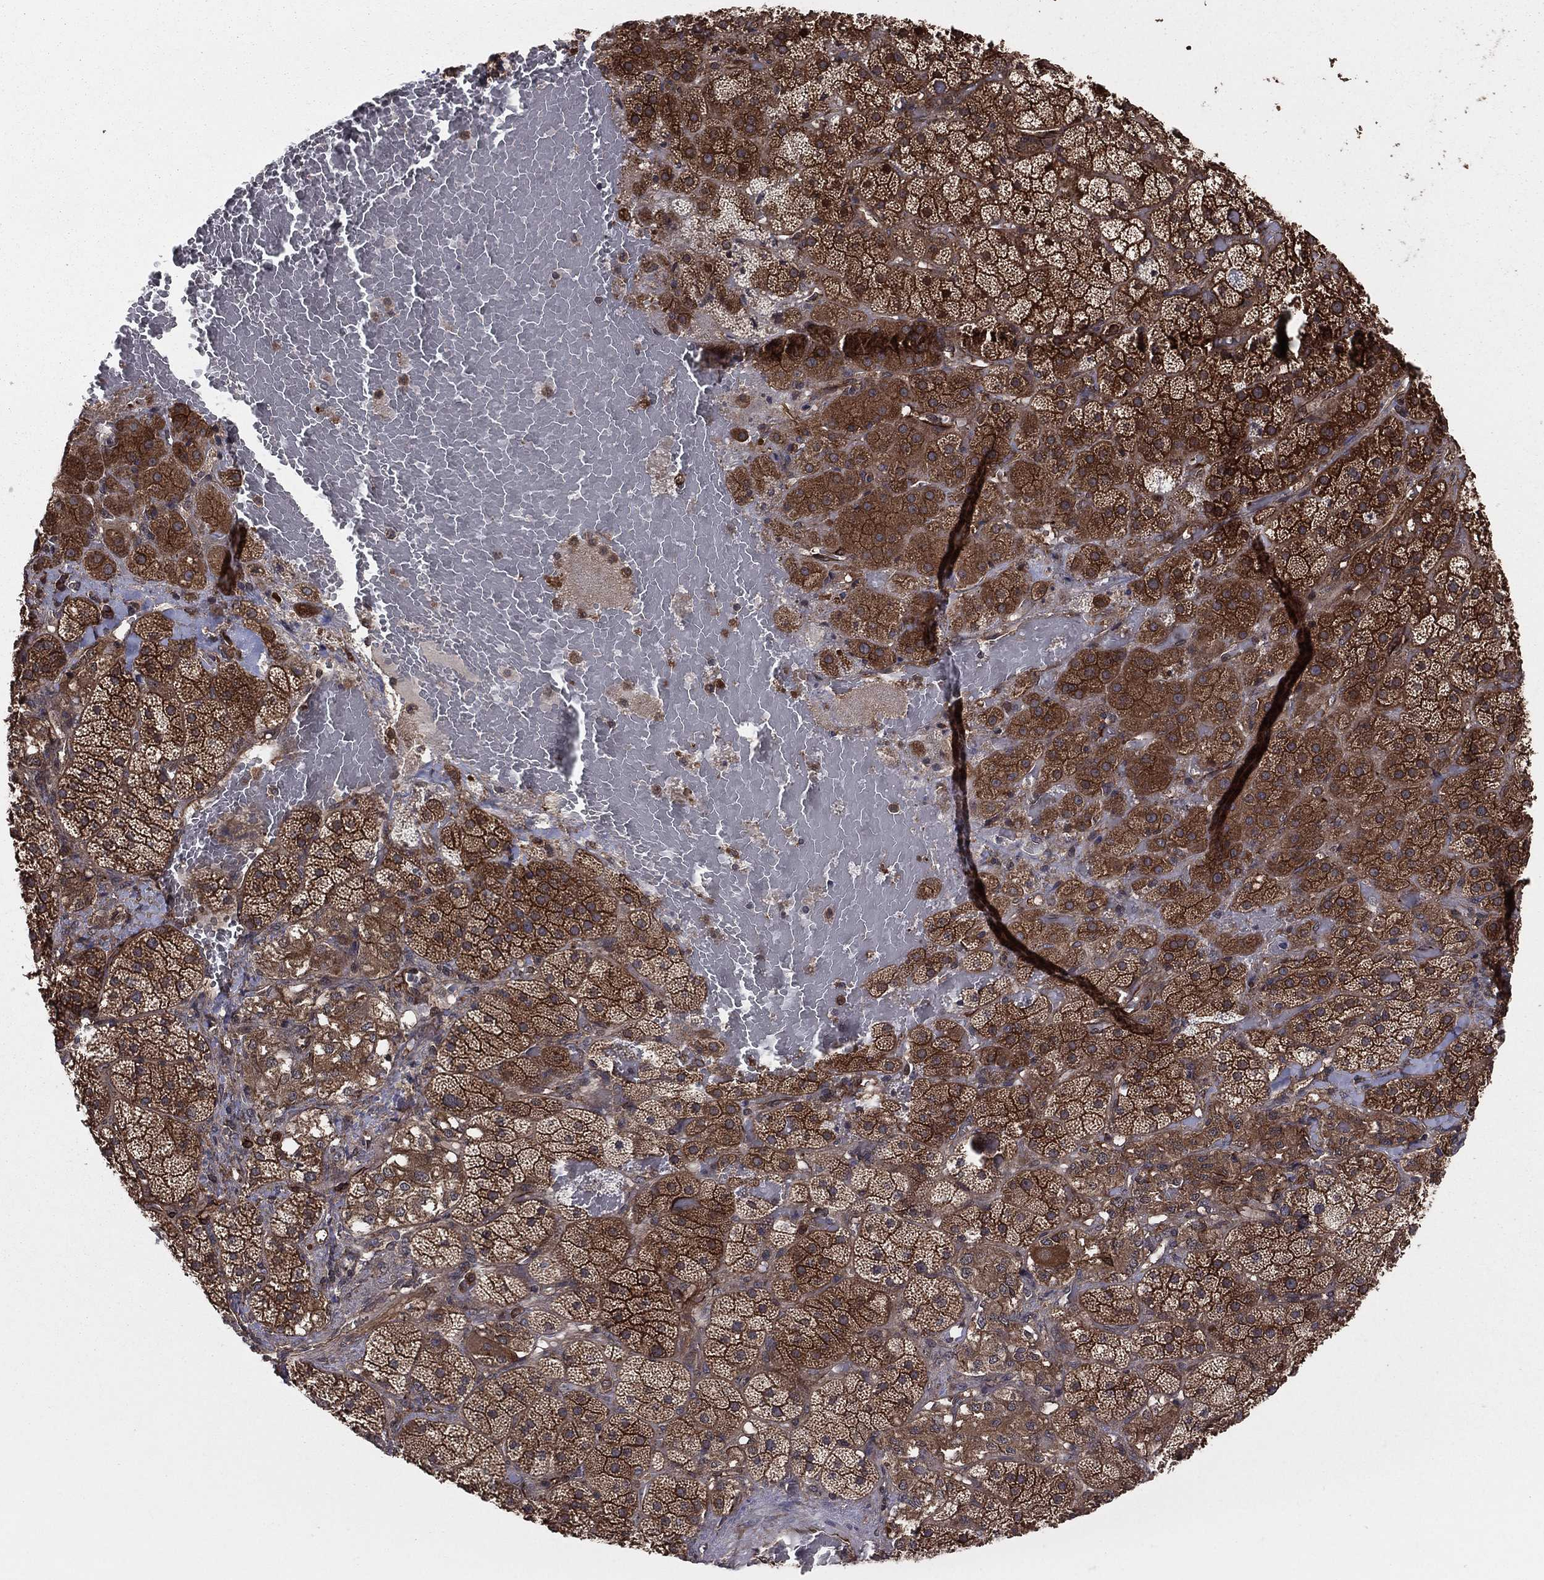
{"staining": {"intensity": "strong", "quantity": ">75%", "location": "cytoplasmic/membranous"}, "tissue": "adrenal gland", "cell_type": "Glandular cells", "image_type": "normal", "snomed": [{"axis": "morphology", "description": "Normal tissue, NOS"}, {"axis": "topography", "description": "Adrenal gland"}], "caption": "Human adrenal gland stained with a protein marker demonstrates strong staining in glandular cells.", "gene": "CERT1", "patient": {"sex": "male", "age": 57}}